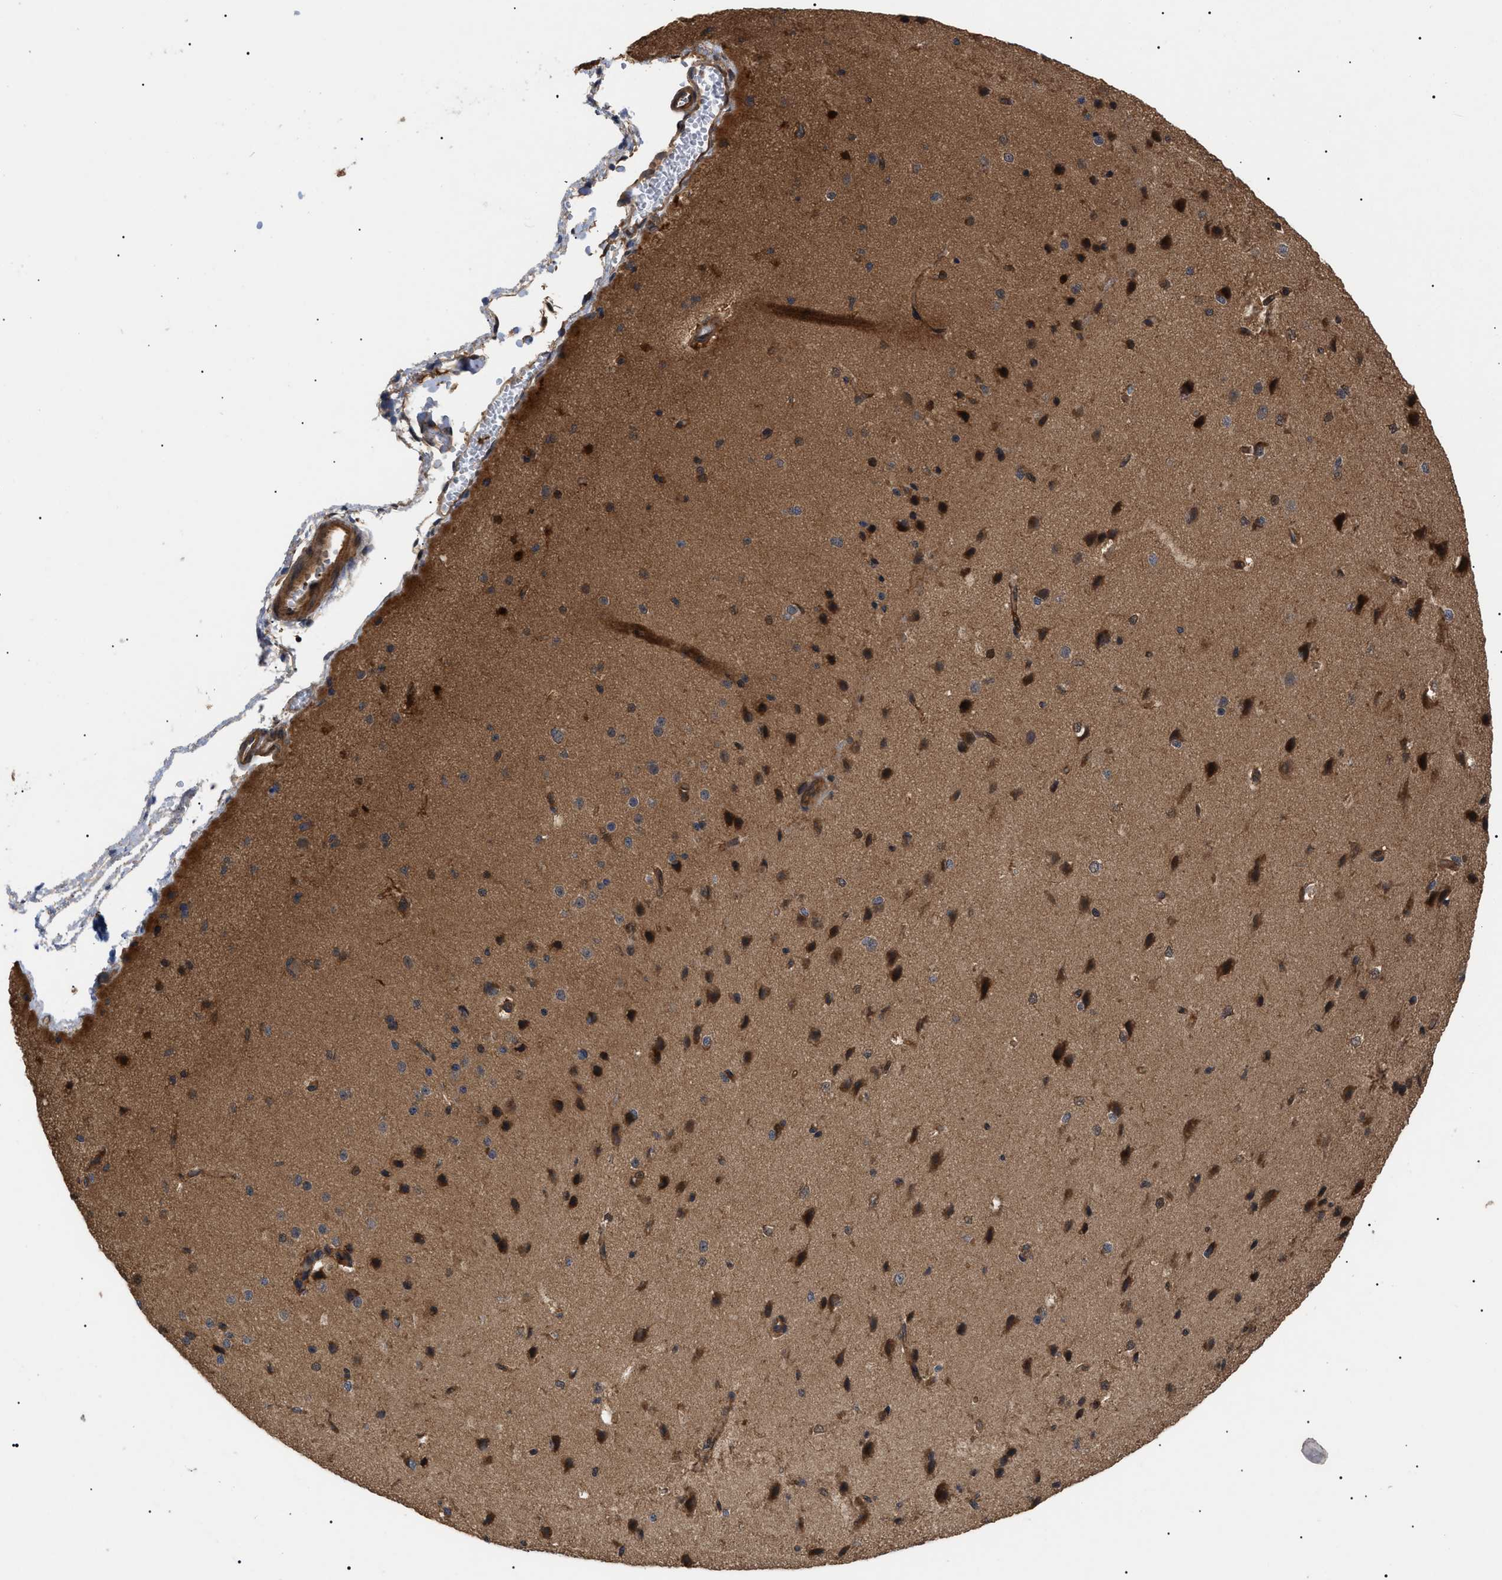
{"staining": {"intensity": "moderate", "quantity": "25%-75%", "location": "cytoplasmic/membranous"}, "tissue": "cerebral cortex", "cell_type": "Endothelial cells", "image_type": "normal", "snomed": [{"axis": "morphology", "description": "Normal tissue, NOS"}, {"axis": "morphology", "description": "Developmental malformation"}, {"axis": "topography", "description": "Cerebral cortex"}], "caption": "Cerebral cortex stained for a protein demonstrates moderate cytoplasmic/membranous positivity in endothelial cells. The protein of interest is shown in brown color, while the nuclei are stained blue.", "gene": "ASTL", "patient": {"sex": "female", "age": 30}}